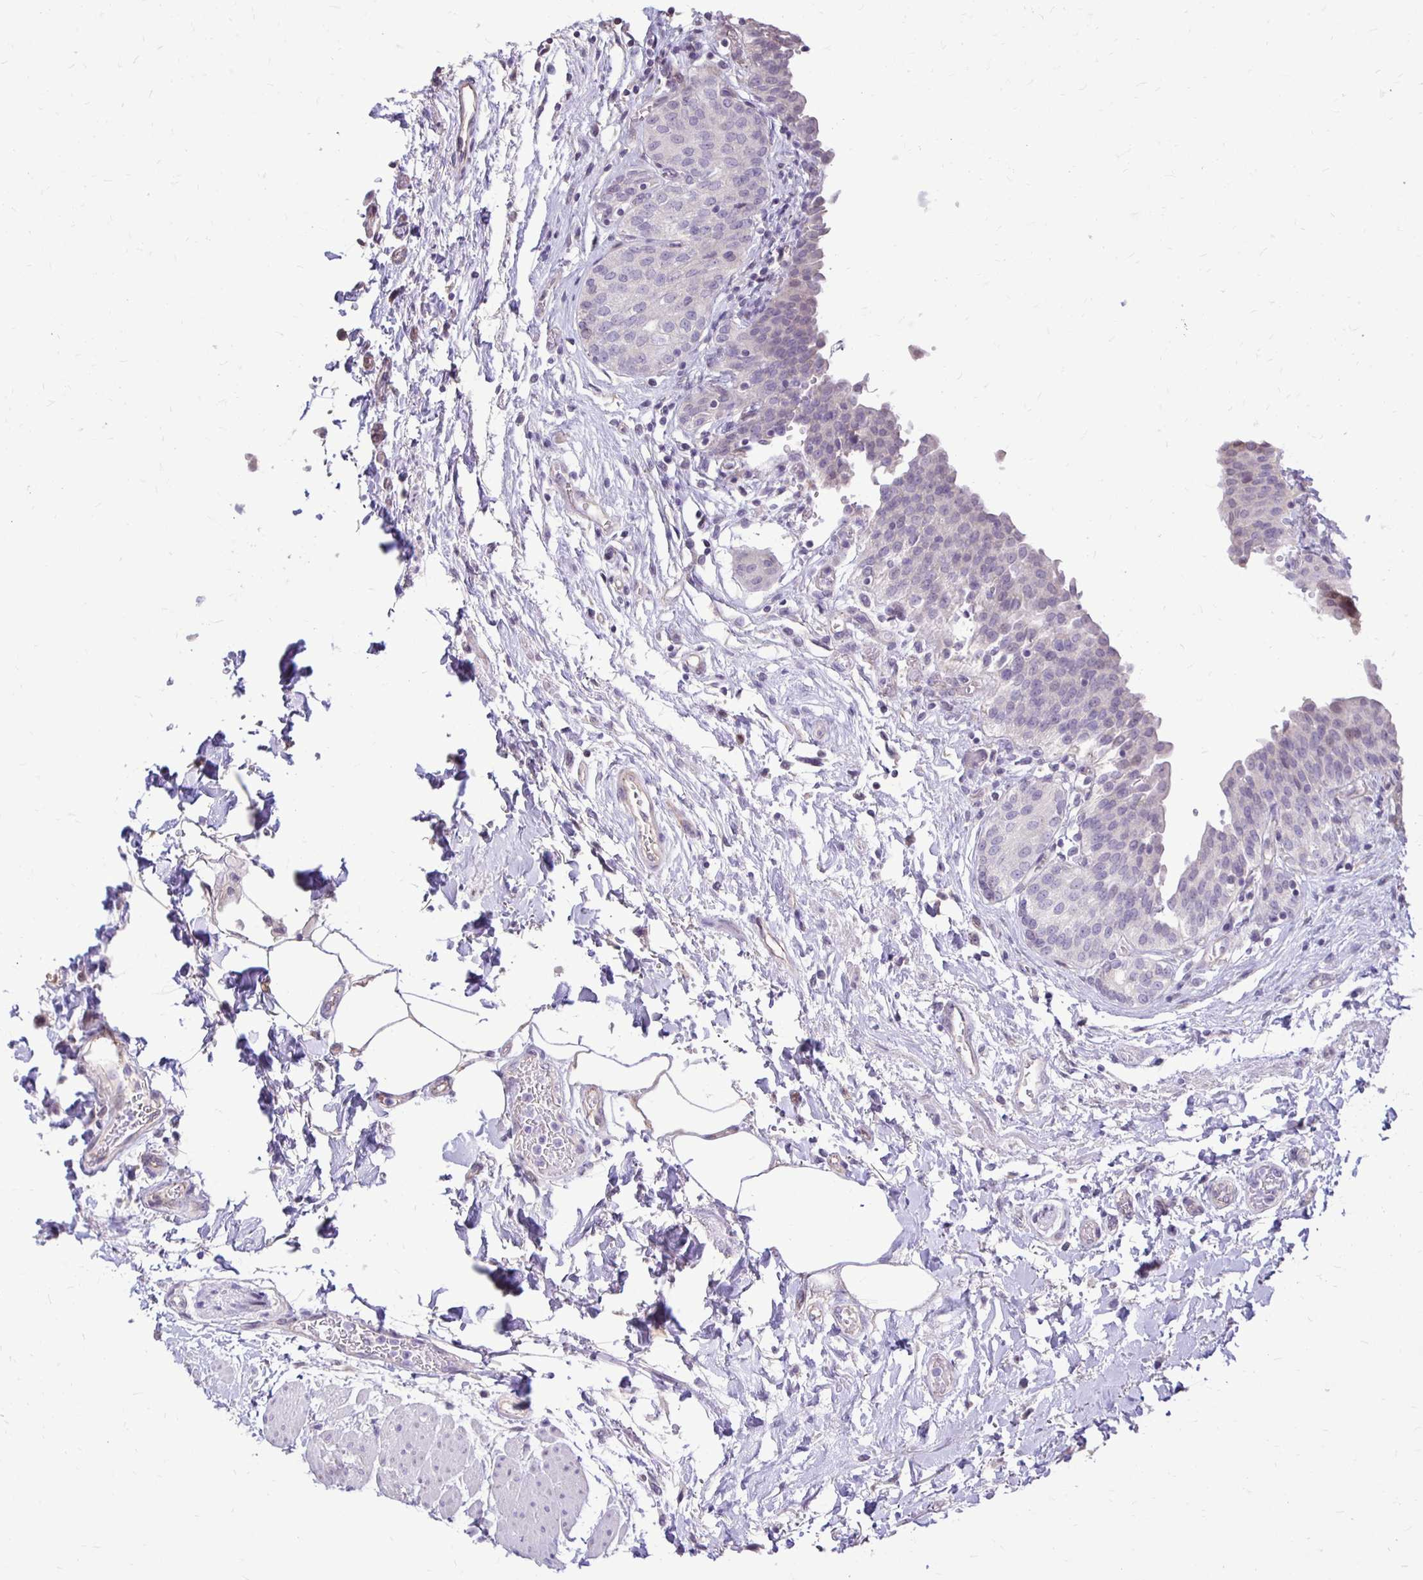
{"staining": {"intensity": "negative", "quantity": "none", "location": "none"}, "tissue": "urinary bladder", "cell_type": "Urothelial cells", "image_type": "normal", "snomed": [{"axis": "morphology", "description": "Normal tissue, NOS"}, {"axis": "topography", "description": "Urinary bladder"}], "caption": "Urothelial cells show no significant positivity in unremarkable urinary bladder. The staining is performed using DAB brown chromogen with nuclei counter-stained in using hematoxylin.", "gene": "GAS2", "patient": {"sex": "male", "age": 68}}